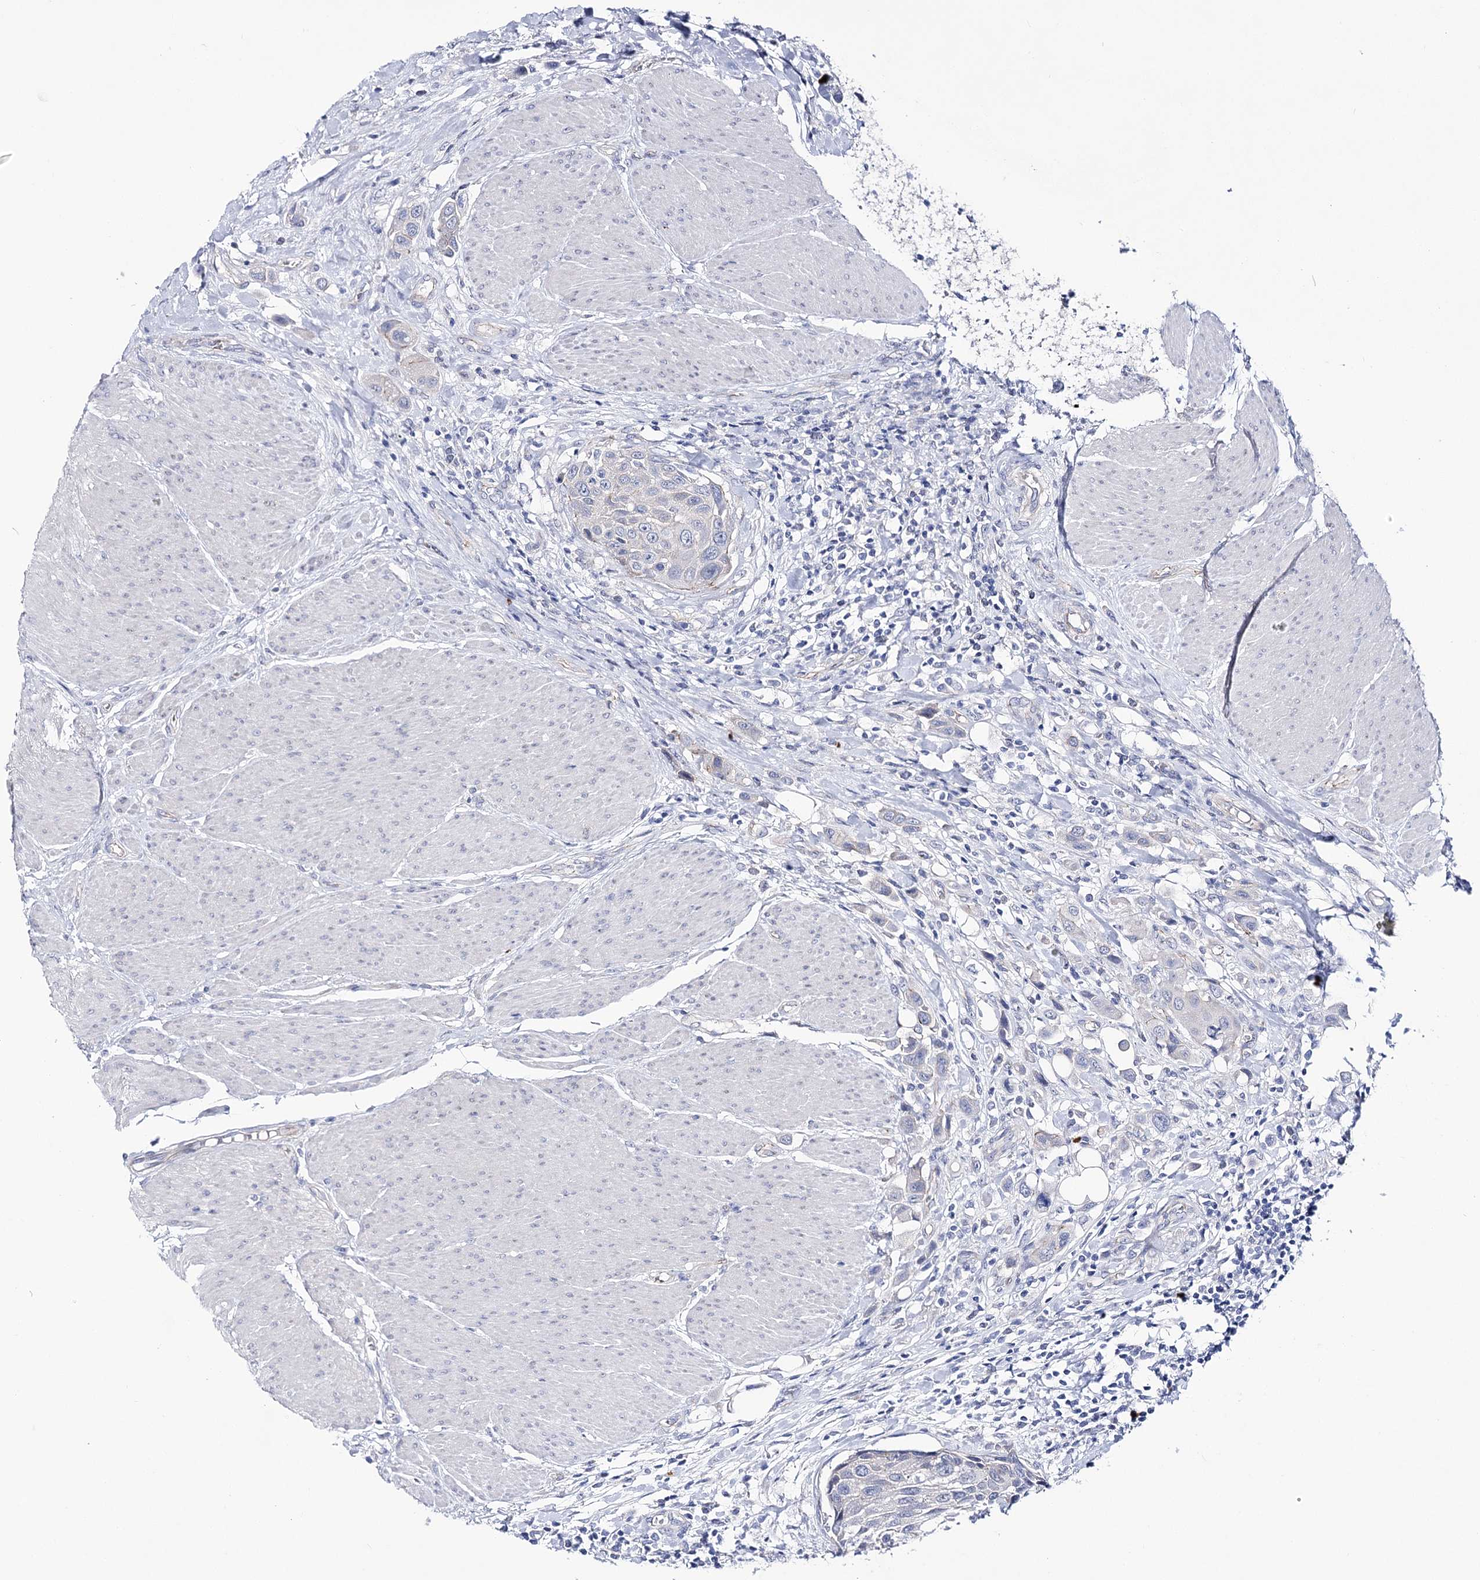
{"staining": {"intensity": "negative", "quantity": "none", "location": "none"}, "tissue": "urothelial cancer", "cell_type": "Tumor cells", "image_type": "cancer", "snomed": [{"axis": "morphology", "description": "Urothelial carcinoma, High grade"}, {"axis": "topography", "description": "Urinary bladder"}], "caption": "The micrograph exhibits no significant expression in tumor cells of urothelial cancer.", "gene": "NRAP", "patient": {"sex": "male", "age": 50}}